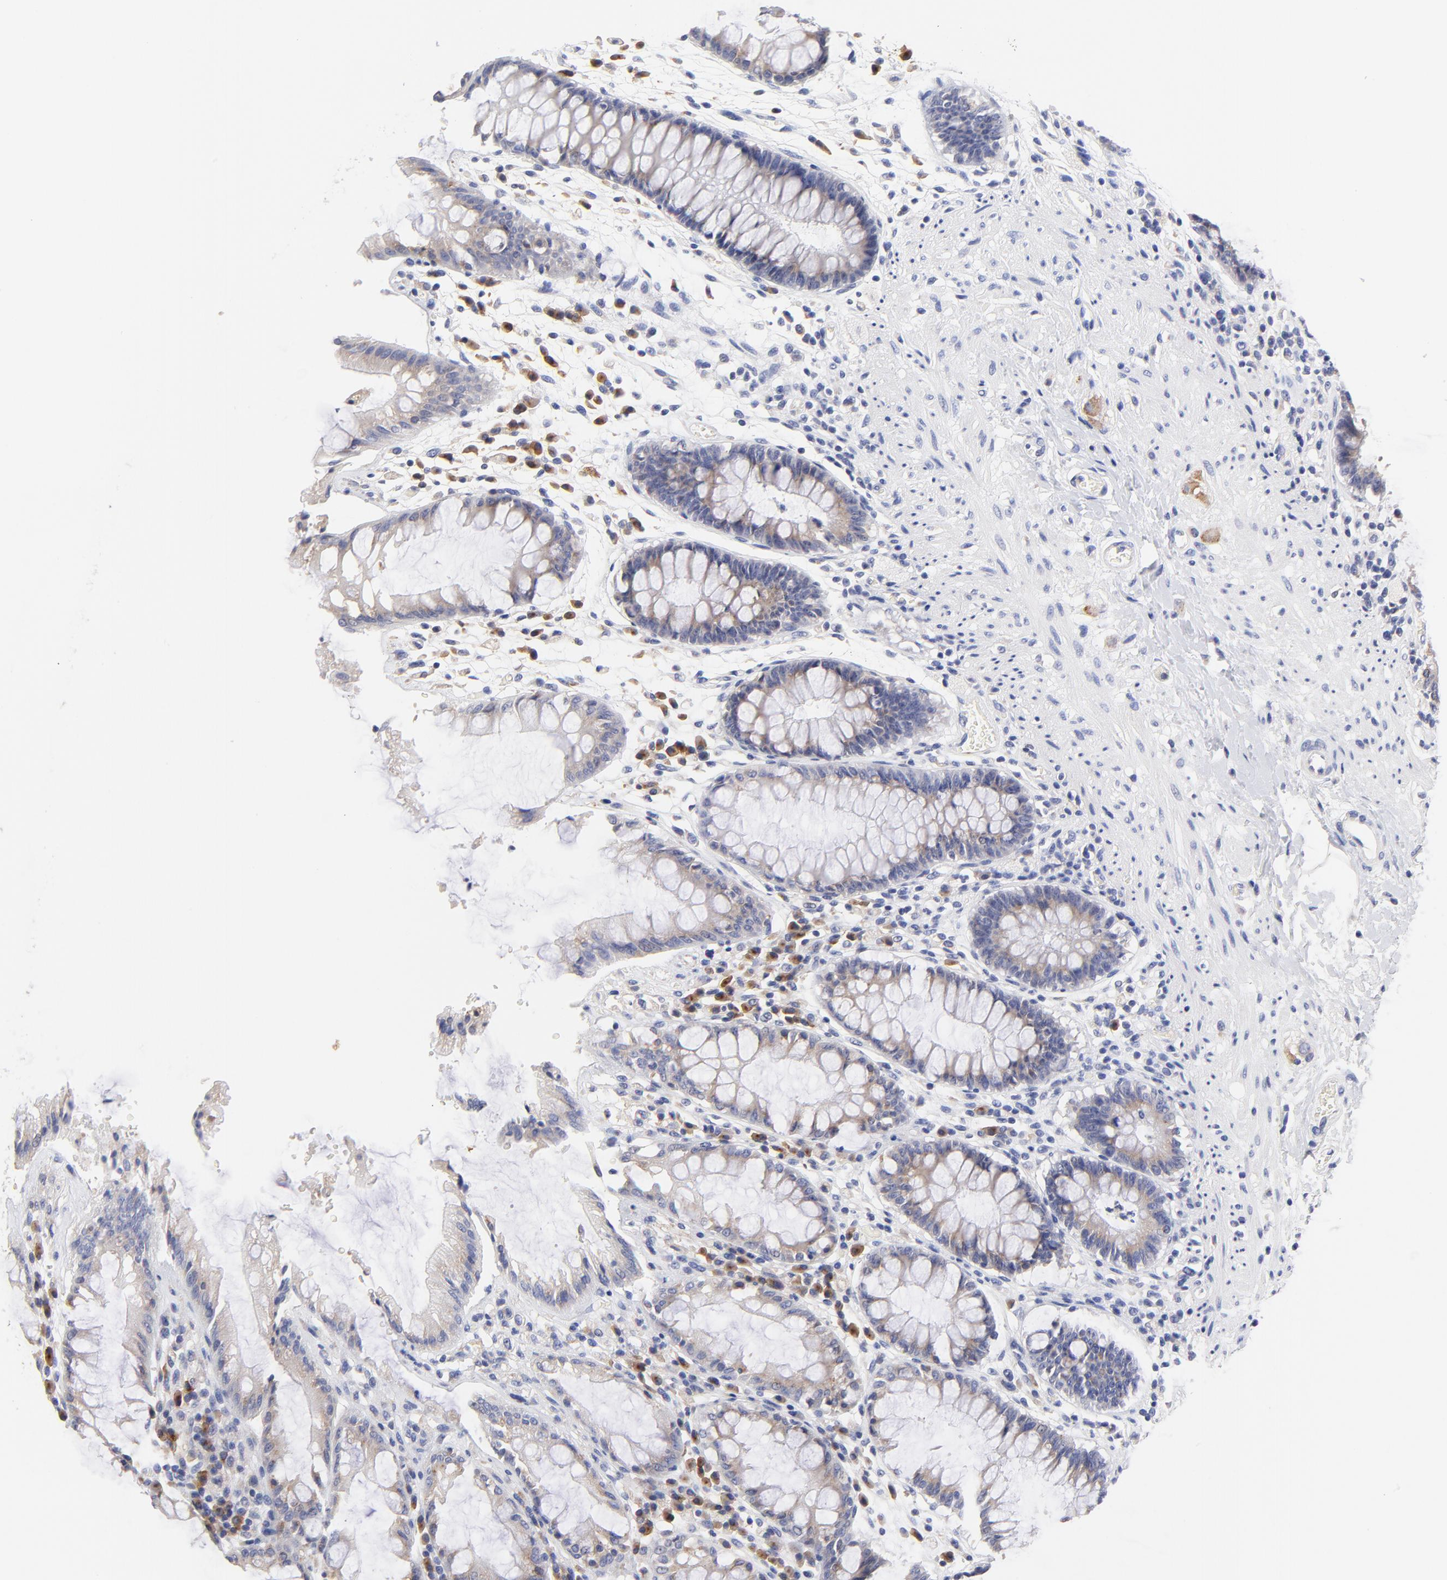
{"staining": {"intensity": "weak", "quantity": ">75%", "location": "cytoplasmic/membranous"}, "tissue": "rectum", "cell_type": "Glandular cells", "image_type": "normal", "snomed": [{"axis": "morphology", "description": "Normal tissue, NOS"}, {"axis": "topography", "description": "Rectum"}], "caption": "IHC micrograph of unremarkable rectum: rectum stained using immunohistochemistry demonstrates low levels of weak protein expression localized specifically in the cytoplasmic/membranous of glandular cells, appearing as a cytoplasmic/membranous brown color.", "gene": "LAX1", "patient": {"sex": "female", "age": 46}}